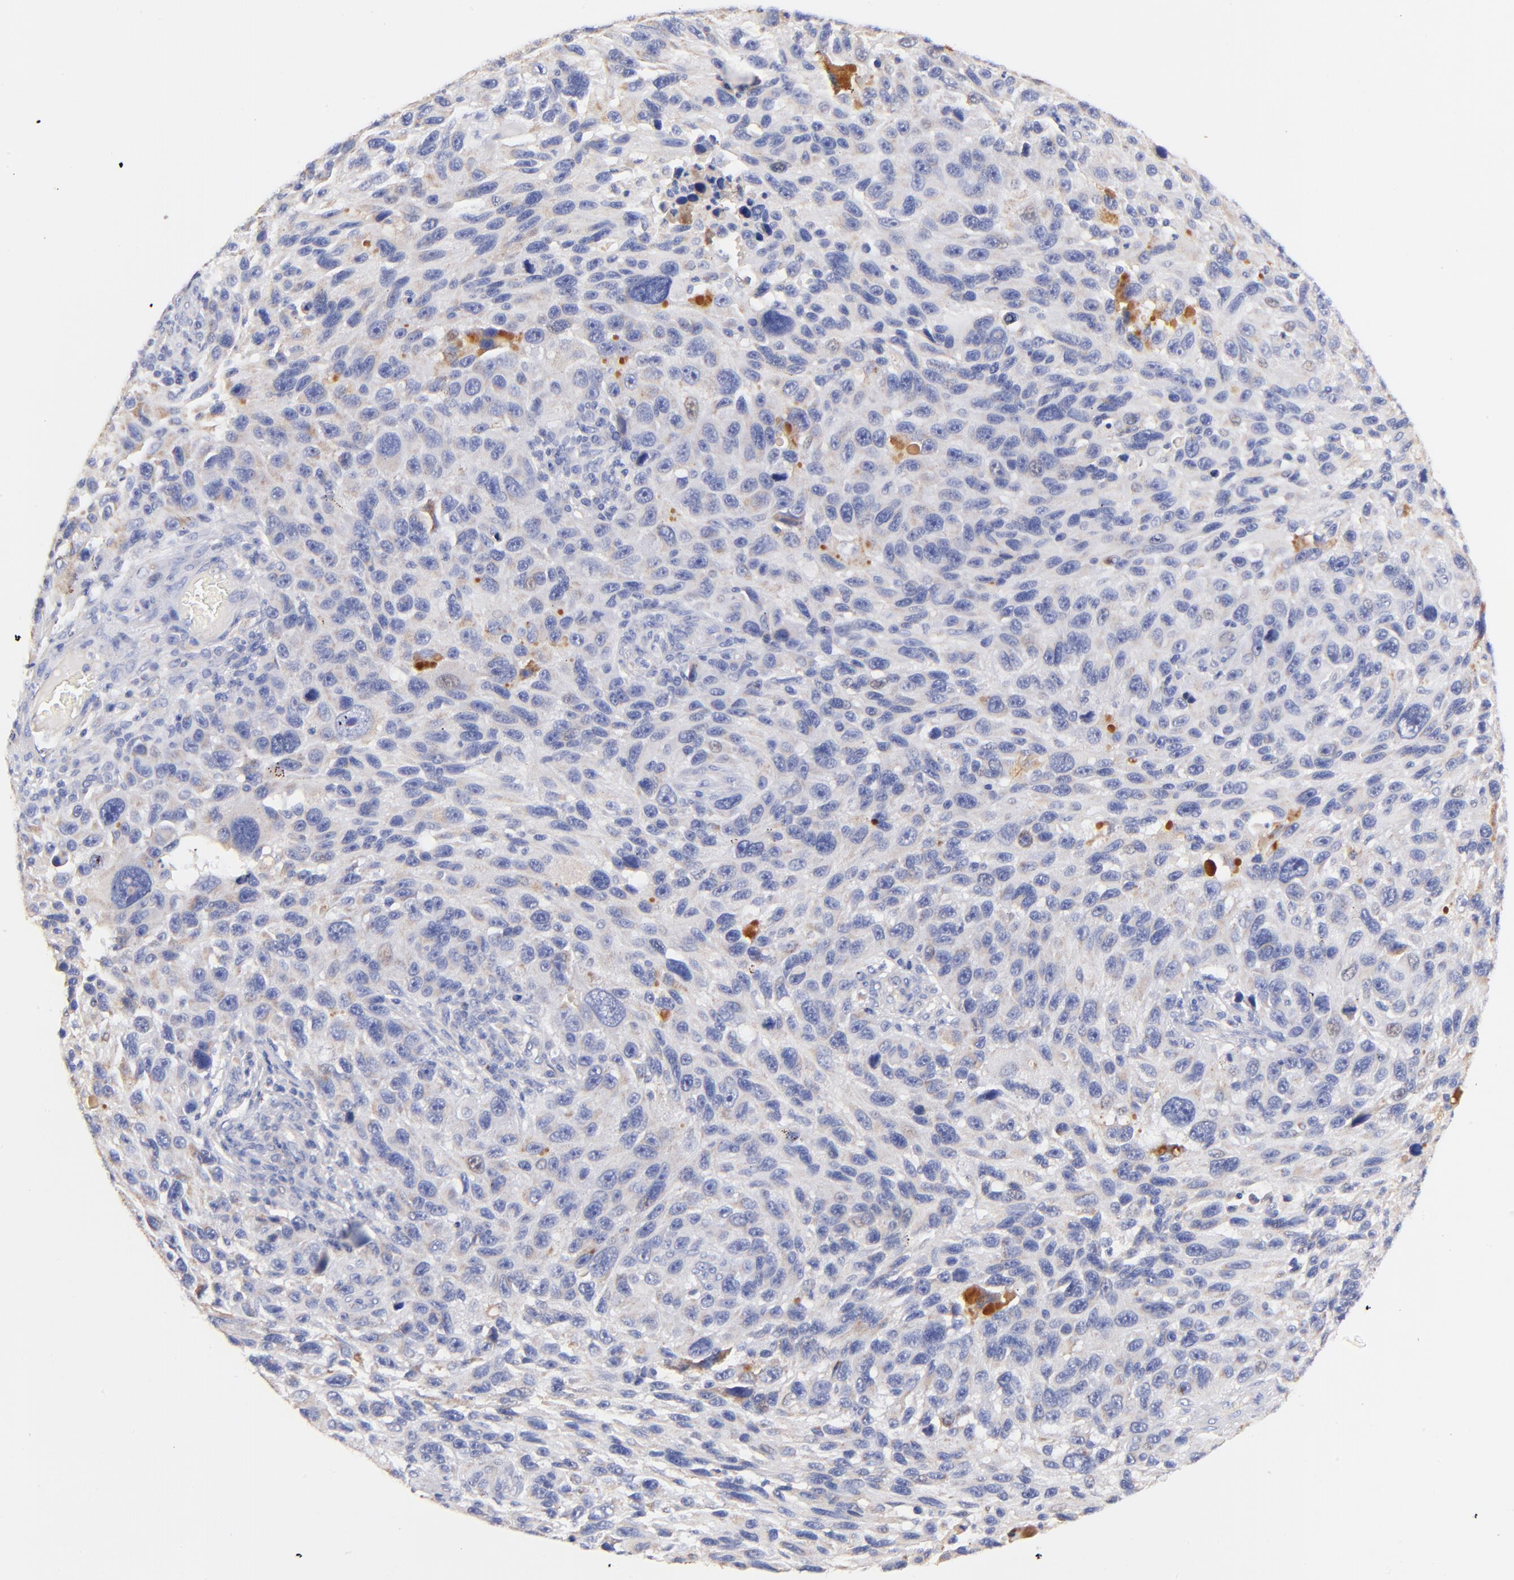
{"staining": {"intensity": "negative", "quantity": "none", "location": "none"}, "tissue": "melanoma", "cell_type": "Tumor cells", "image_type": "cancer", "snomed": [{"axis": "morphology", "description": "Malignant melanoma, NOS"}, {"axis": "topography", "description": "Skin"}], "caption": "The photomicrograph demonstrates no staining of tumor cells in melanoma. The staining was performed using DAB (3,3'-diaminobenzidine) to visualize the protein expression in brown, while the nuclei were stained in blue with hematoxylin (Magnification: 20x).", "gene": "IGLV7-43", "patient": {"sex": "male", "age": 53}}